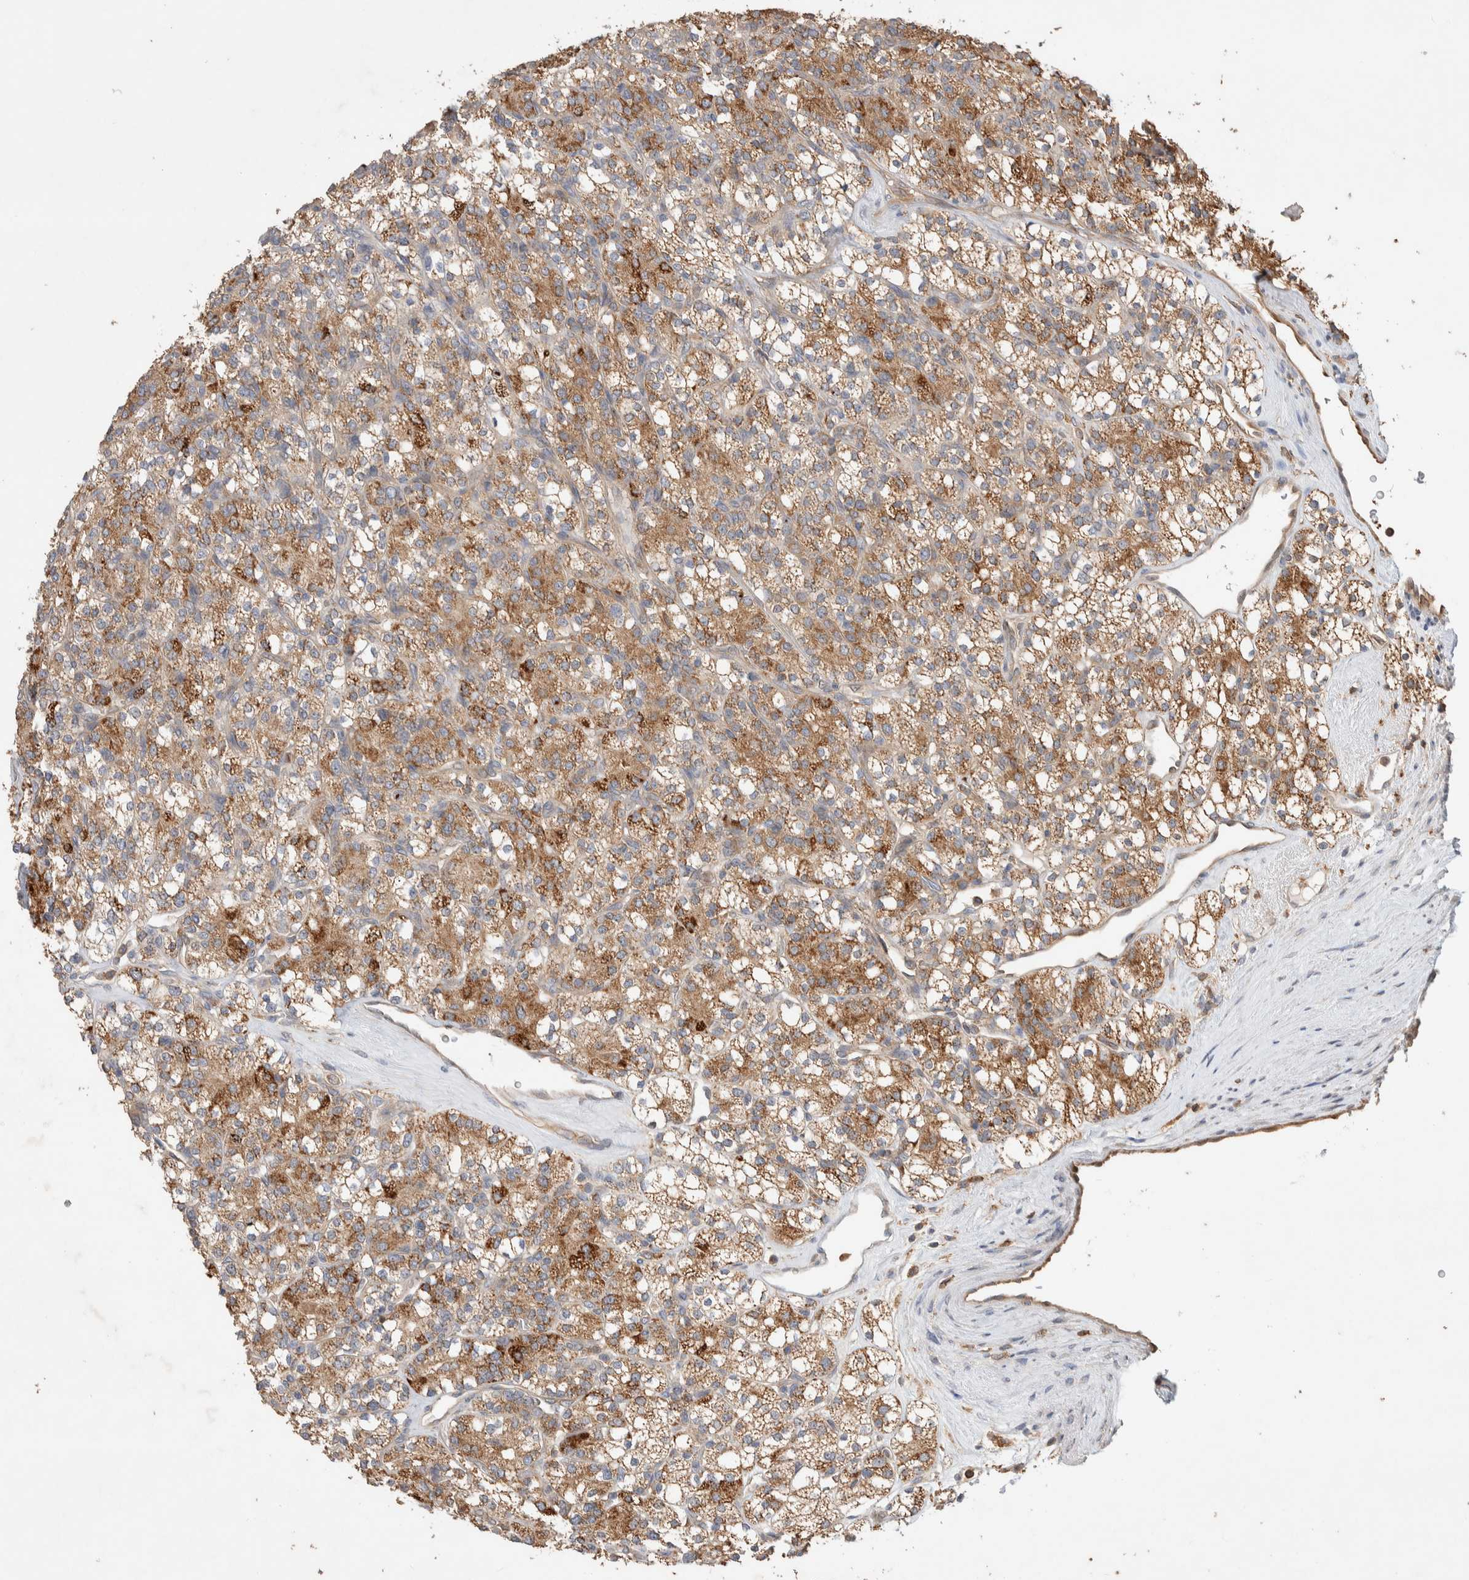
{"staining": {"intensity": "moderate", "quantity": ">75%", "location": "cytoplasmic/membranous"}, "tissue": "renal cancer", "cell_type": "Tumor cells", "image_type": "cancer", "snomed": [{"axis": "morphology", "description": "Adenocarcinoma, NOS"}, {"axis": "topography", "description": "Kidney"}], "caption": "Immunohistochemistry (IHC) staining of renal cancer, which displays medium levels of moderate cytoplasmic/membranous staining in approximately >75% of tumor cells indicating moderate cytoplasmic/membranous protein positivity. The staining was performed using DAB (3,3'-diaminobenzidine) (brown) for protein detection and nuclei were counterstained in hematoxylin (blue).", "gene": "DEPTOR", "patient": {"sex": "male", "age": 77}}